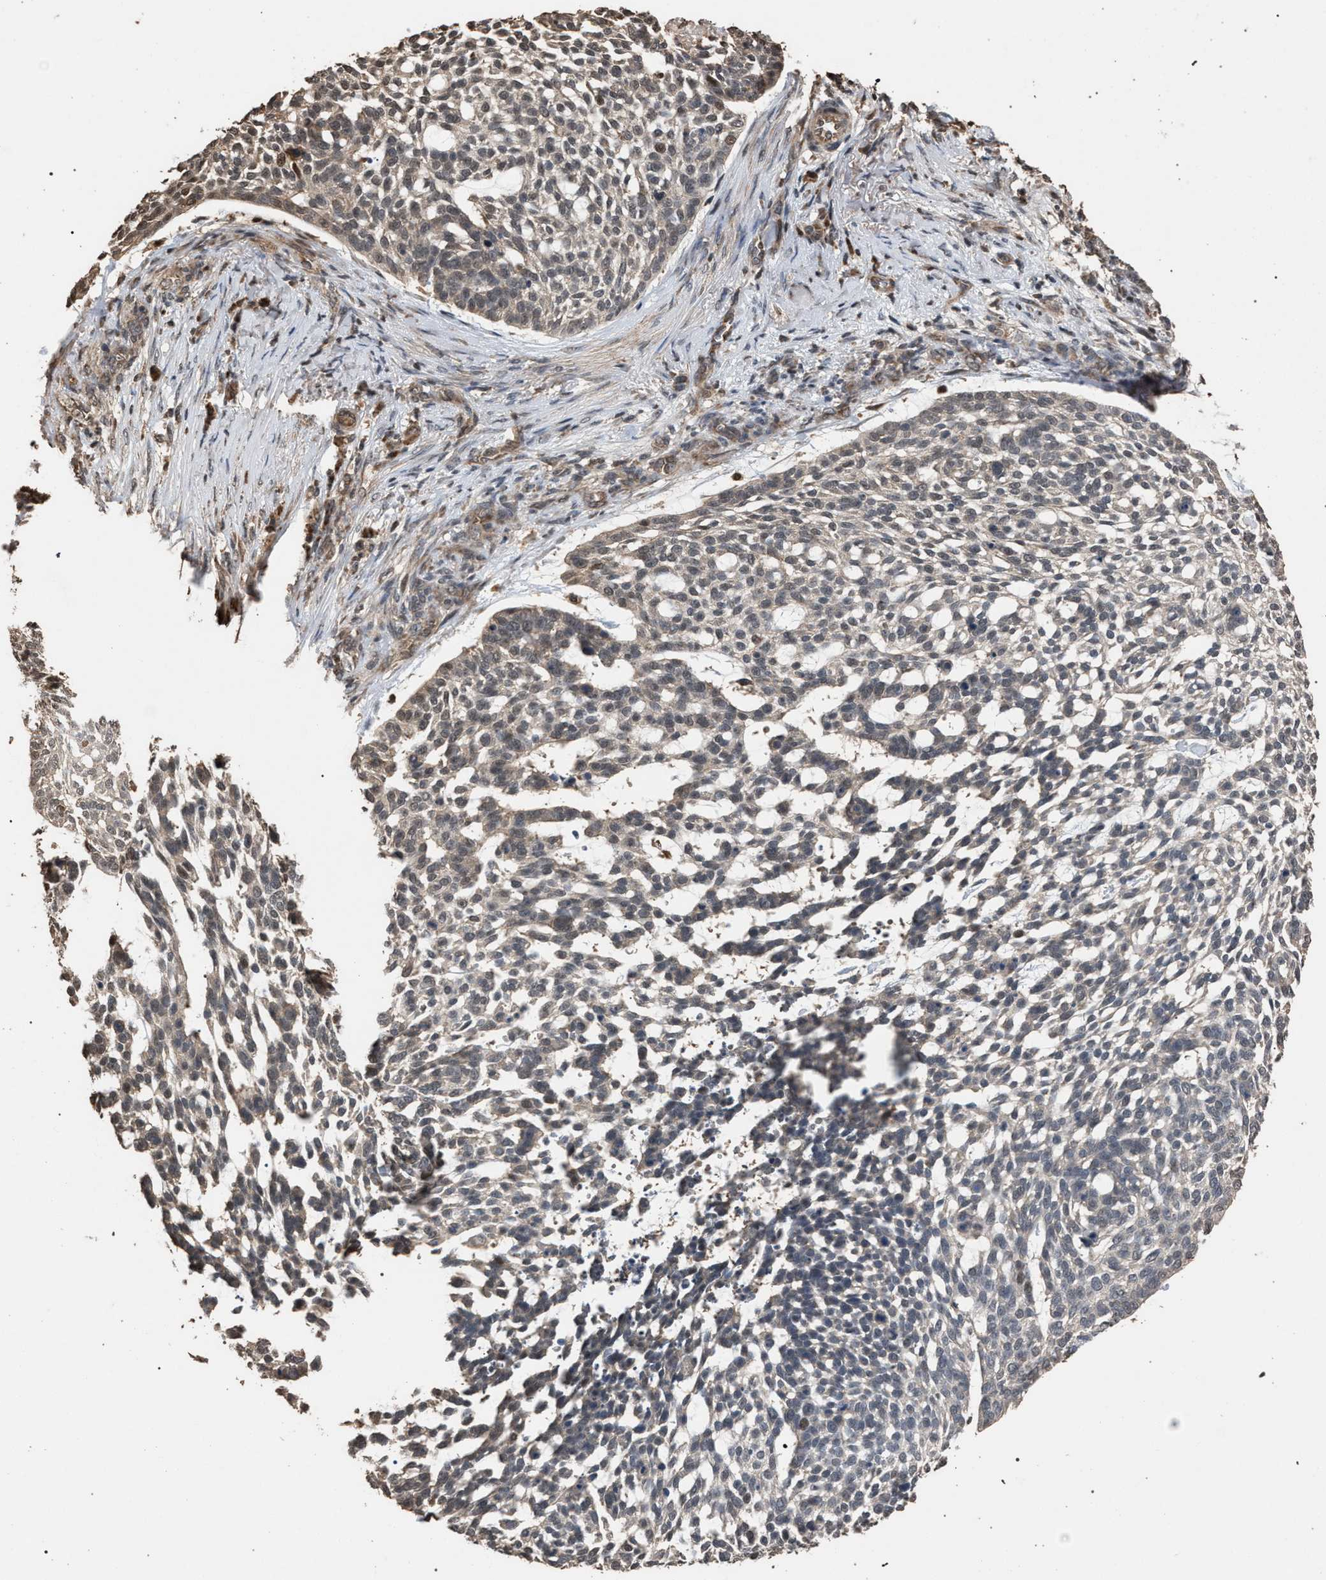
{"staining": {"intensity": "weak", "quantity": "25%-75%", "location": "cytoplasmic/membranous,nuclear"}, "tissue": "skin cancer", "cell_type": "Tumor cells", "image_type": "cancer", "snomed": [{"axis": "morphology", "description": "Basal cell carcinoma"}, {"axis": "topography", "description": "Skin"}], "caption": "There is low levels of weak cytoplasmic/membranous and nuclear positivity in tumor cells of skin cancer, as demonstrated by immunohistochemical staining (brown color).", "gene": "NAA35", "patient": {"sex": "female", "age": 64}}